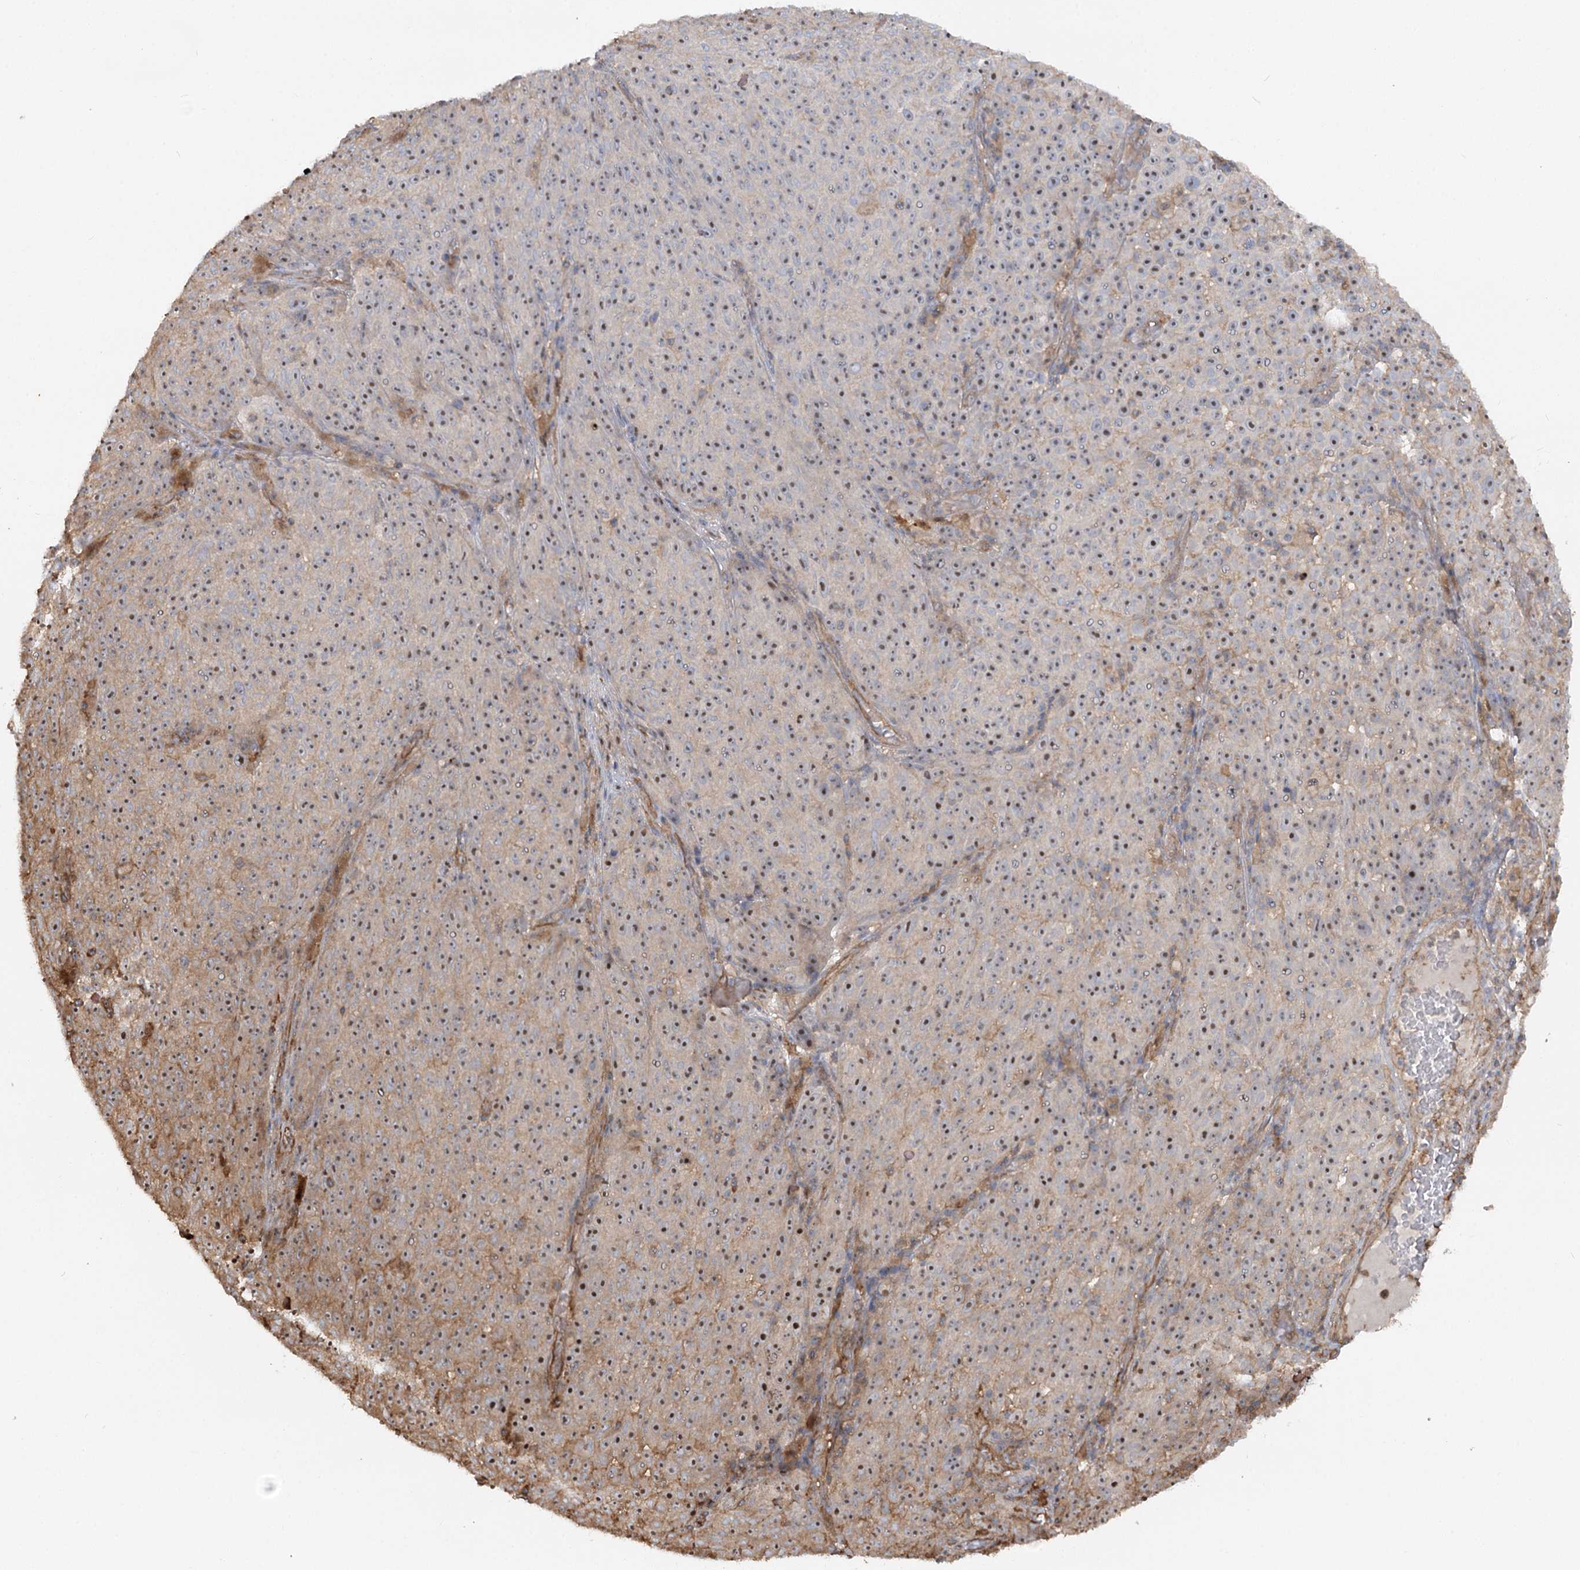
{"staining": {"intensity": "moderate", "quantity": "<25%", "location": "nuclear"}, "tissue": "melanoma", "cell_type": "Tumor cells", "image_type": "cancer", "snomed": [{"axis": "morphology", "description": "Malignant melanoma, NOS"}, {"axis": "topography", "description": "Skin"}], "caption": "DAB immunohistochemical staining of melanoma shows moderate nuclear protein positivity in about <25% of tumor cells.", "gene": "WDR36", "patient": {"sex": "female", "age": 82}}